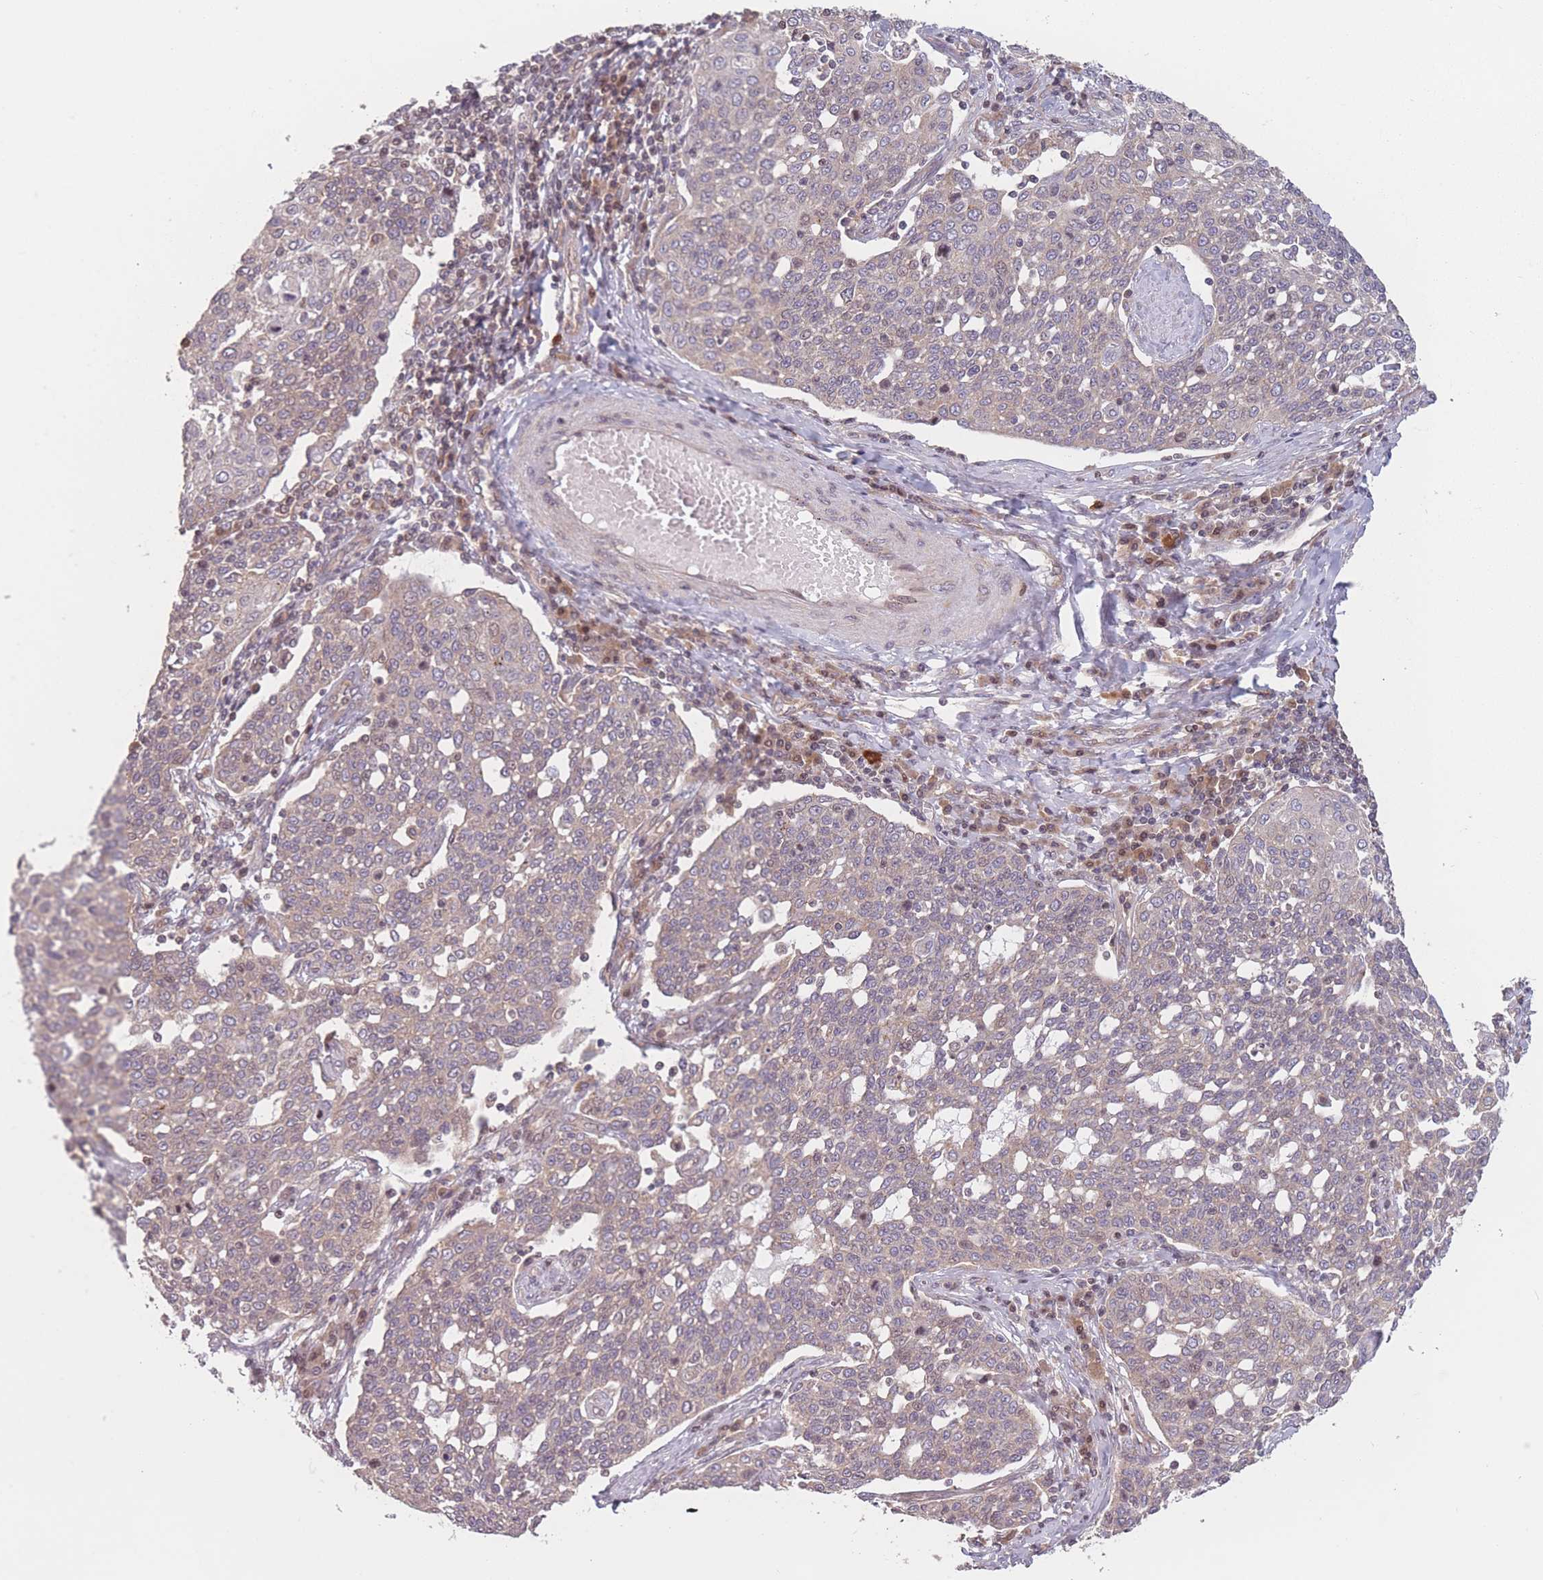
{"staining": {"intensity": "weak", "quantity": "25%-75%", "location": "cytoplasmic/membranous"}, "tissue": "cervical cancer", "cell_type": "Tumor cells", "image_type": "cancer", "snomed": [{"axis": "morphology", "description": "Squamous cell carcinoma, NOS"}, {"axis": "topography", "description": "Cervix"}], "caption": "DAB immunohistochemical staining of human cervical cancer (squamous cell carcinoma) shows weak cytoplasmic/membranous protein expression in approximately 25%-75% of tumor cells. (DAB = brown stain, brightfield microscopy at high magnification).", "gene": "WASHC2A", "patient": {"sex": "female", "age": 34}}